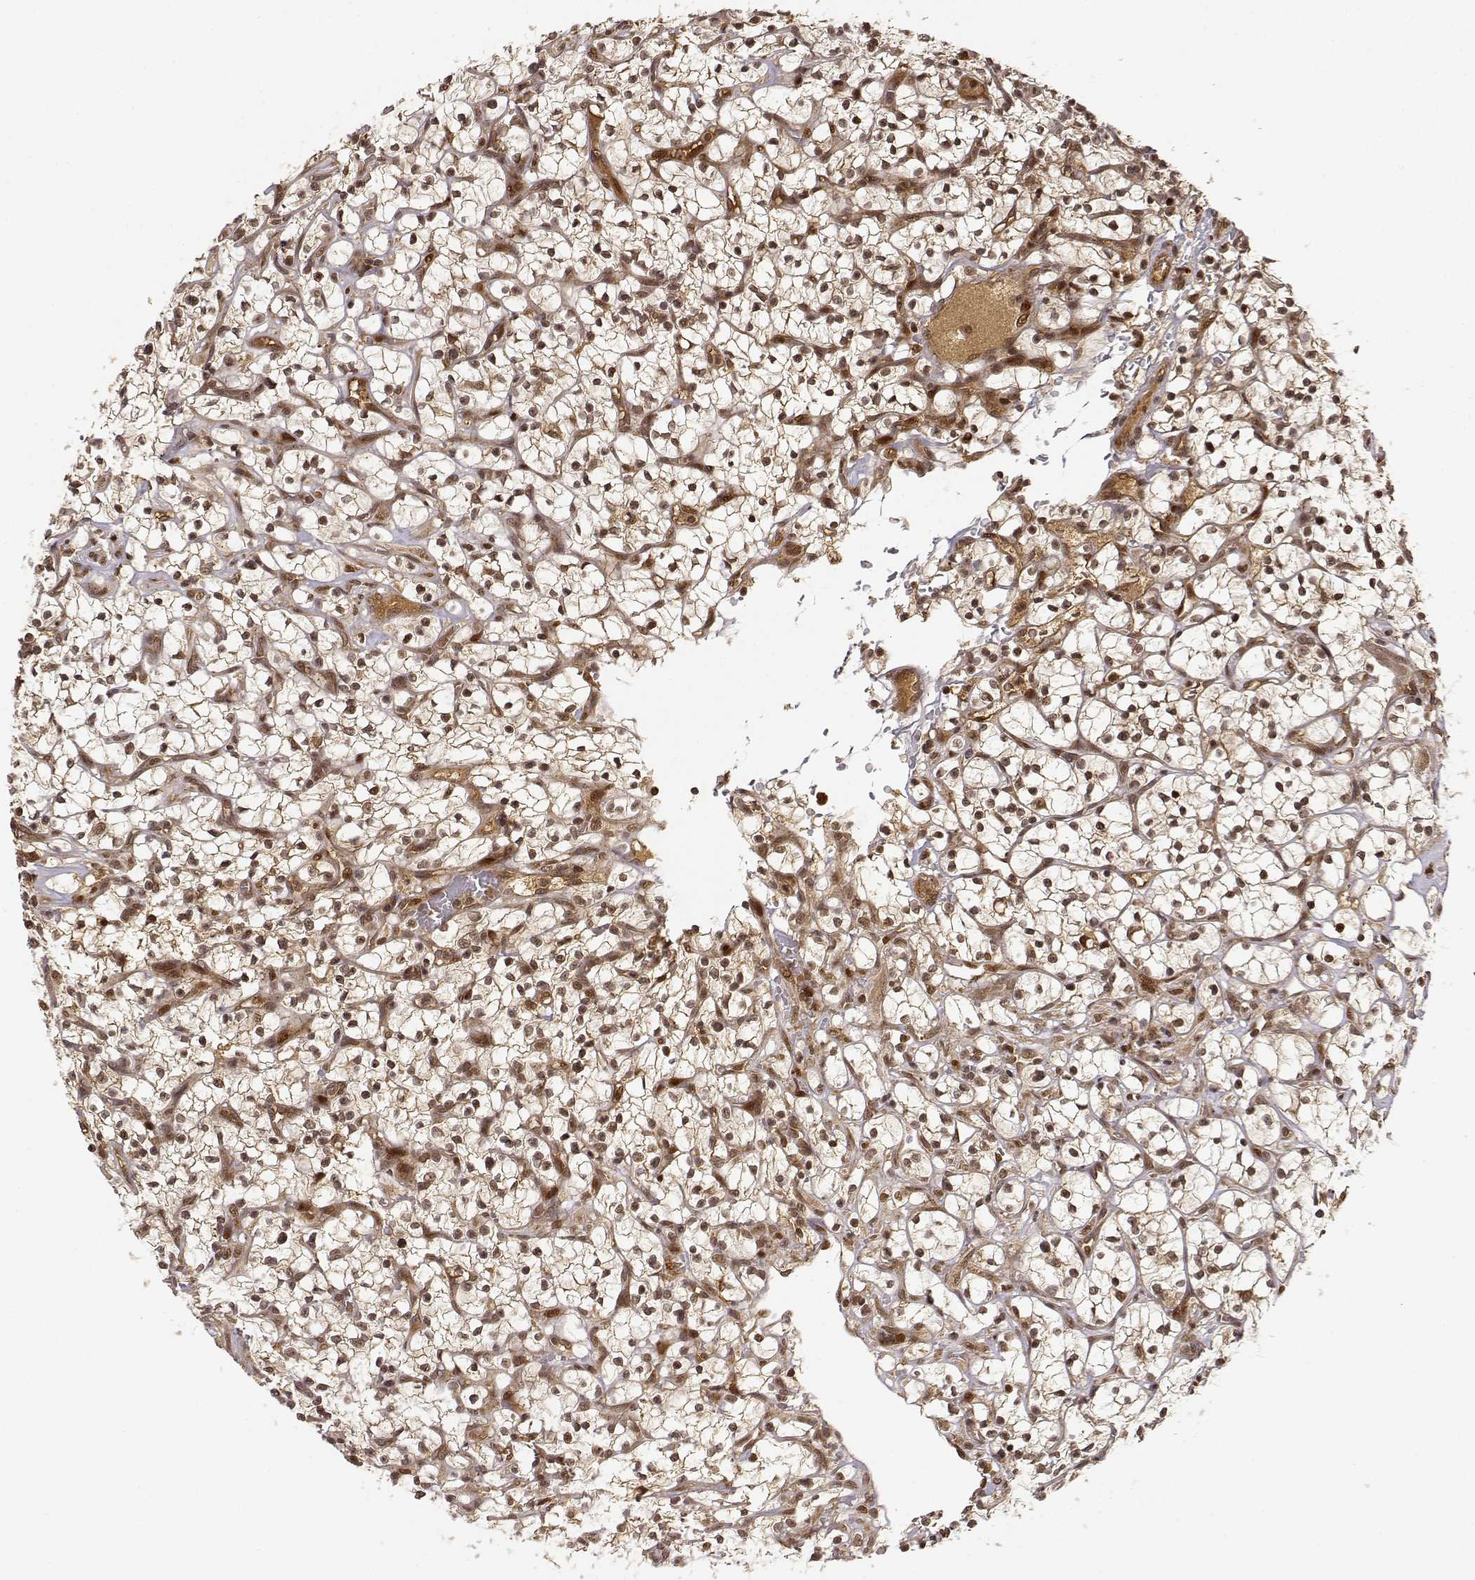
{"staining": {"intensity": "moderate", "quantity": ">75%", "location": "cytoplasmic/membranous,nuclear"}, "tissue": "renal cancer", "cell_type": "Tumor cells", "image_type": "cancer", "snomed": [{"axis": "morphology", "description": "Adenocarcinoma, NOS"}, {"axis": "topography", "description": "Kidney"}], "caption": "Immunohistochemical staining of renal adenocarcinoma reveals moderate cytoplasmic/membranous and nuclear protein staining in approximately >75% of tumor cells.", "gene": "MAEA", "patient": {"sex": "female", "age": 64}}